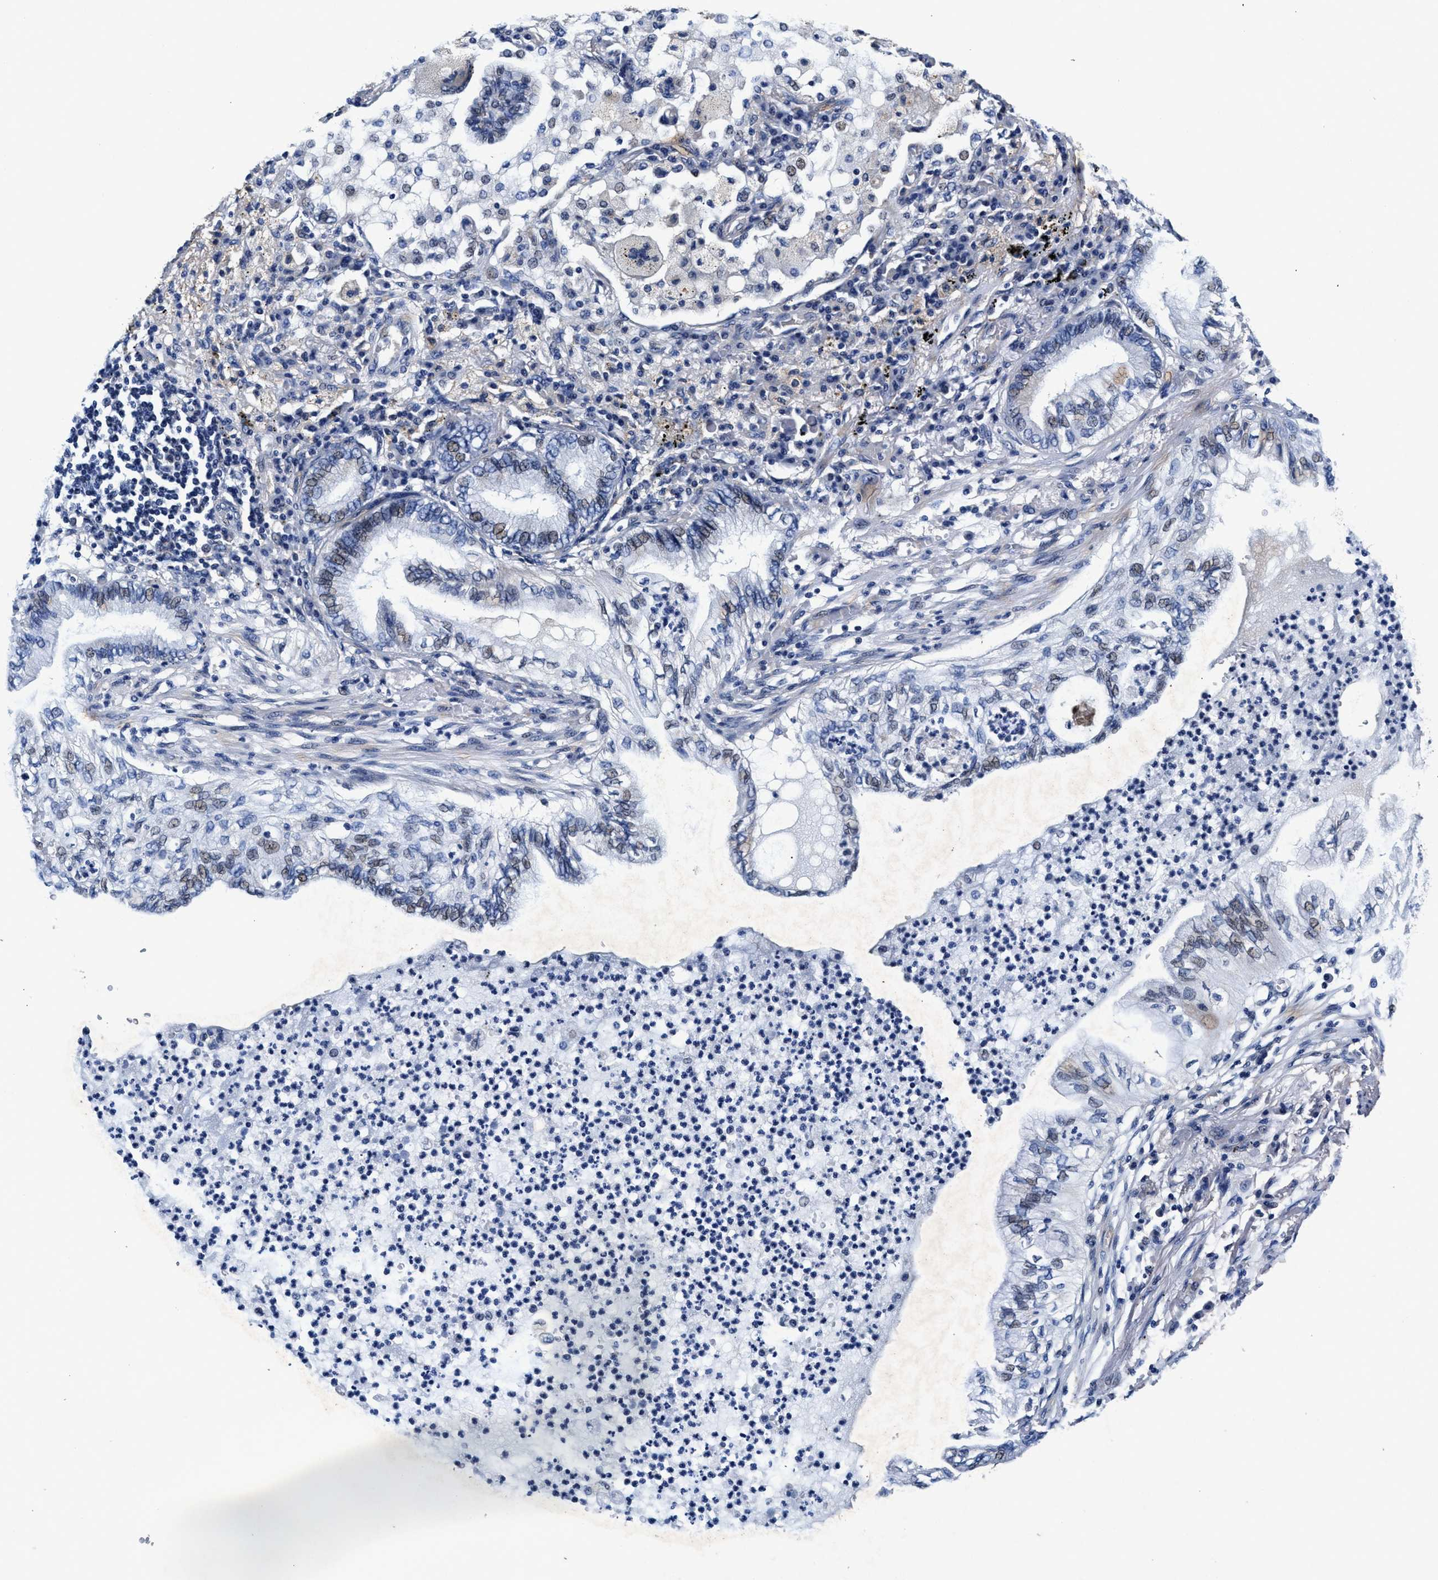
{"staining": {"intensity": "negative", "quantity": "none", "location": "none"}, "tissue": "lung cancer", "cell_type": "Tumor cells", "image_type": "cancer", "snomed": [{"axis": "morphology", "description": "Normal tissue, NOS"}, {"axis": "morphology", "description": "Adenocarcinoma, NOS"}, {"axis": "topography", "description": "Bronchus"}, {"axis": "topography", "description": "Lung"}], "caption": "Lung cancer (adenocarcinoma) was stained to show a protein in brown. There is no significant expression in tumor cells. (Stains: DAB (3,3'-diaminobenzidine) IHC with hematoxylin counter stain, Microscopy: brightfield microscopy at high magnification).", "gene": "SLC8A1", "patient": {"sex": "female", "age": 70}}